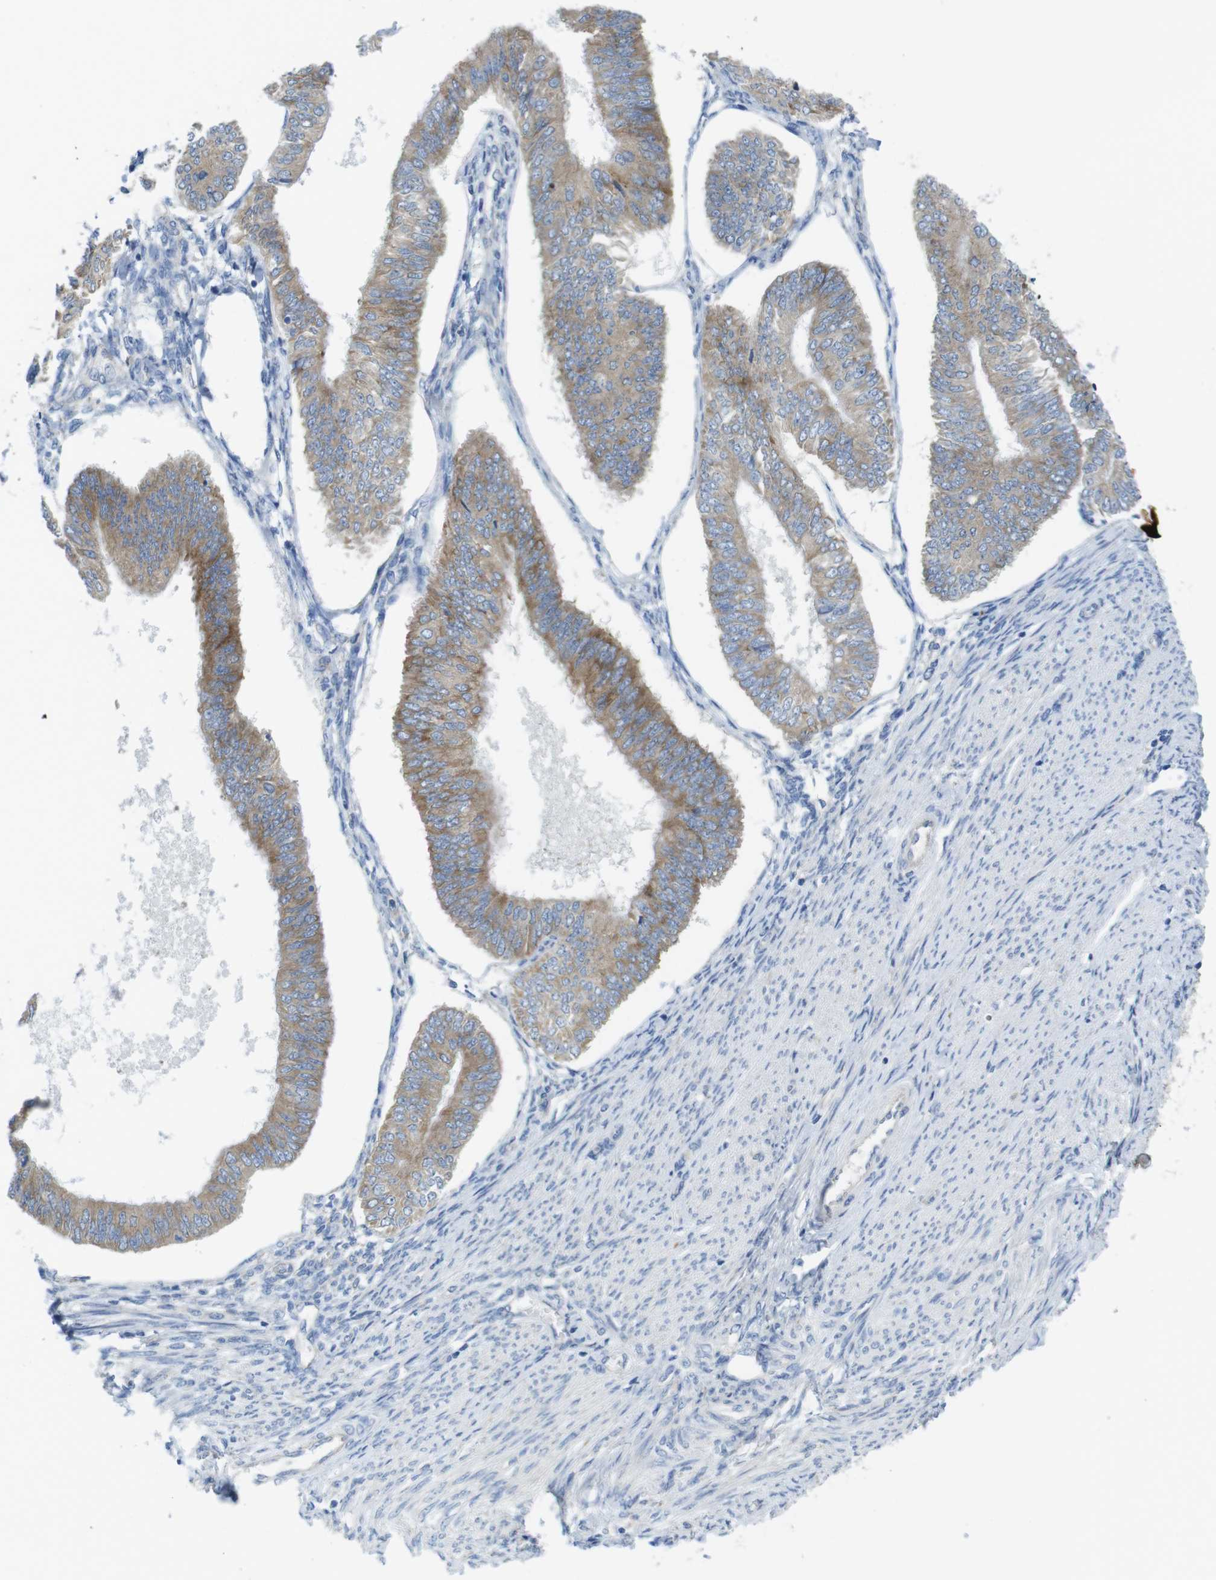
{"staining": {"intensity": "moderate", "quantity": ">75%", "location": "cytoplasmic/membranous"}, "tissue": "endometrial cancer", "cell_type": "Tumor cells", "image_type": "cancer", "snomed": [{"axis": "morphology", "description": "Adenocarcinoma, NOS"}, {"axis": "topography", "description": "Endometrium"}], "caption": "Adenocarcinoma (endometrial) stained for a protein (brown) reveals moderate cytoplasmic/membranous positive staining in about >75% of tumor cells.", "gene": "TMEM234", "patient": {"sex": "female", "age": 58}}